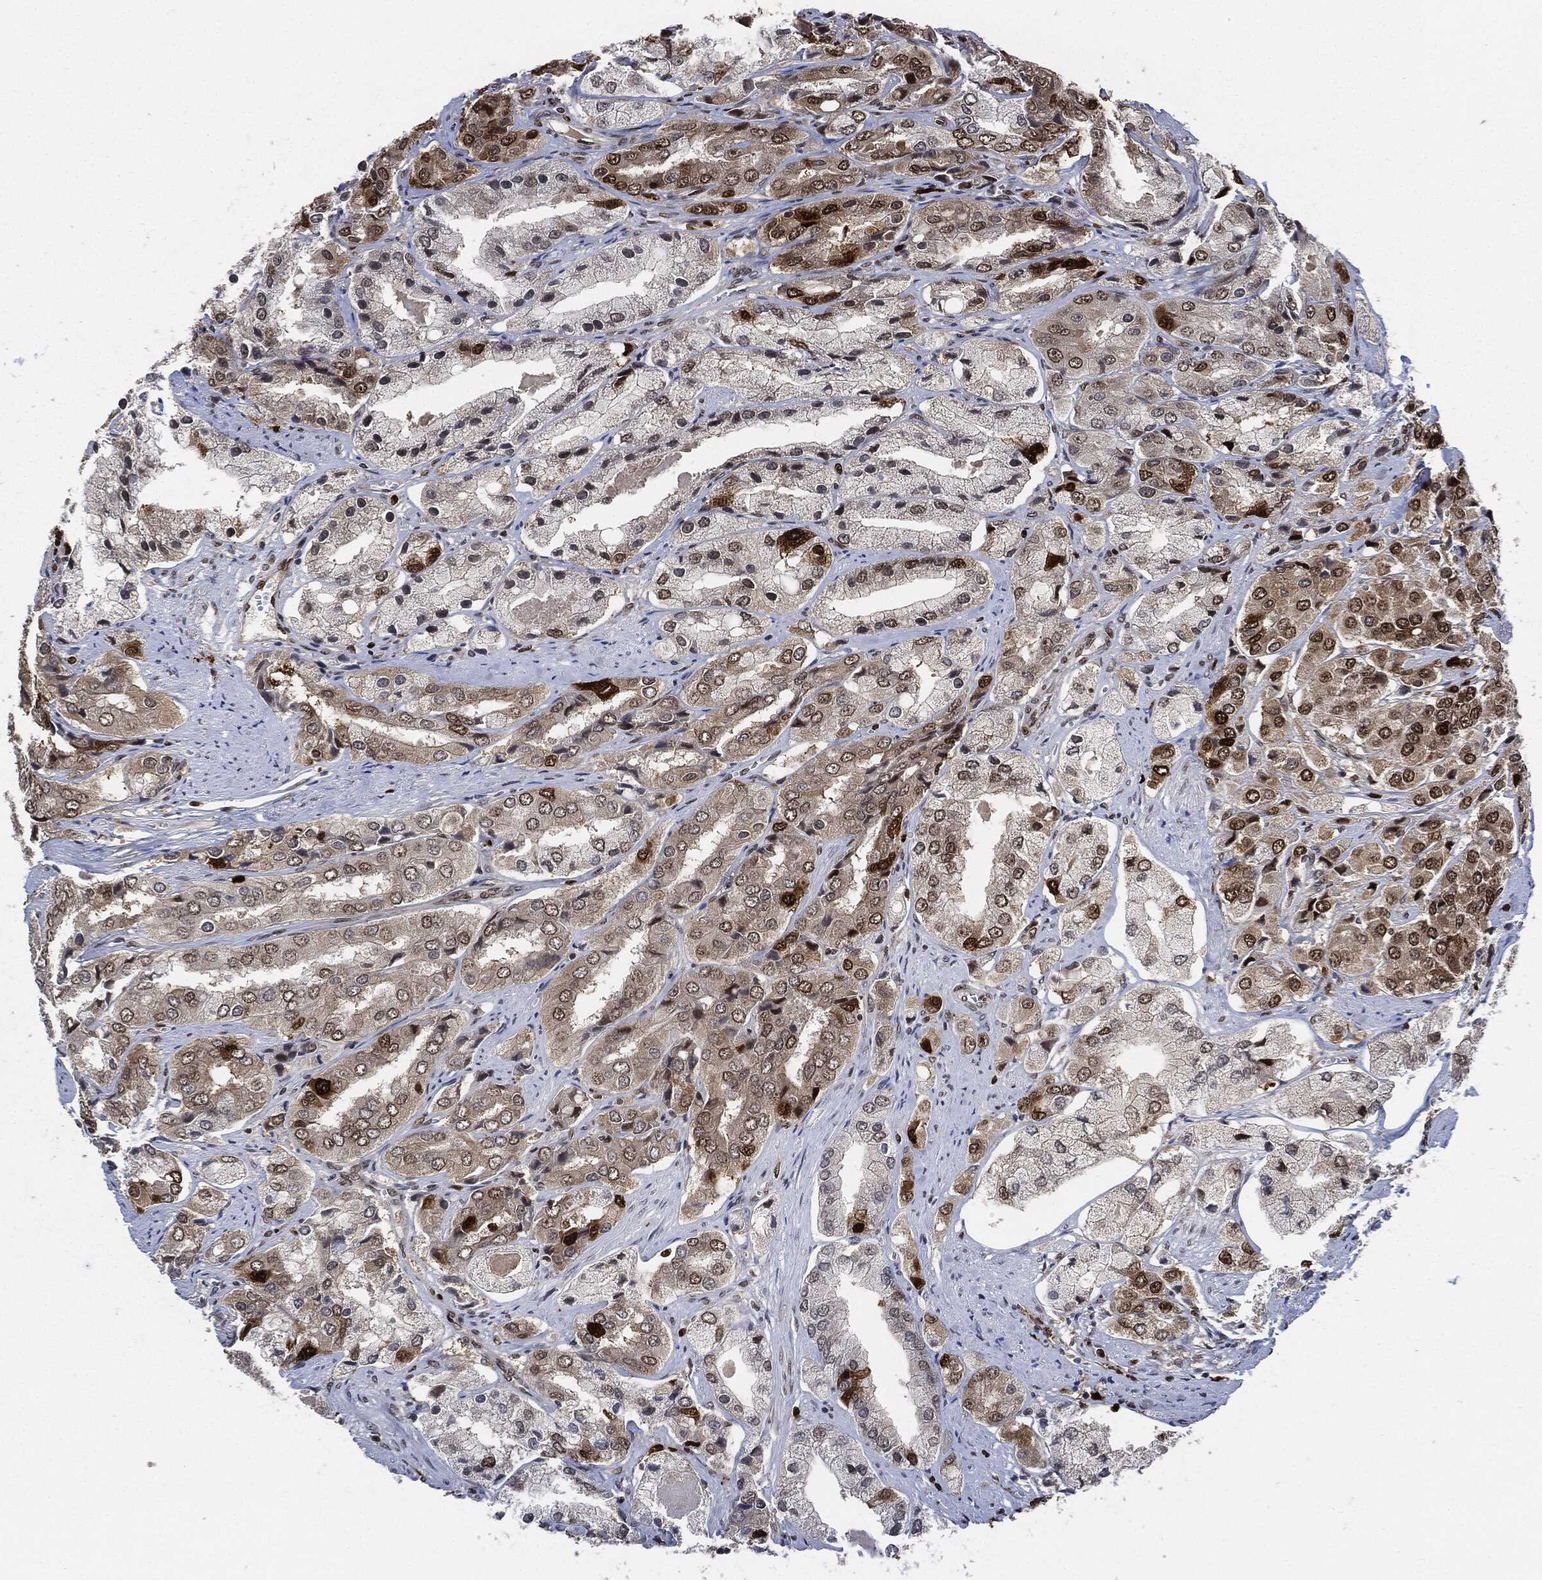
{"staining": {"intensity": "strong", "quantity": "<25%", "location": "nuclear"}, "tissue": "prostate cancer", "cell_type": "Tumor cells", "image_type": "cancer", "snomed": [{"axis": "morphology", "description": "Adenocarcinoma, Low grade"}, {"axis": "topography", "description": "Prostate"}], "caption": "The immunohistochemical stain shows strong nuclear staining in tumor cells of prostate cancer tissue.", "gene": "PCNA", "patient": {"sex": "male", "age": 69}}